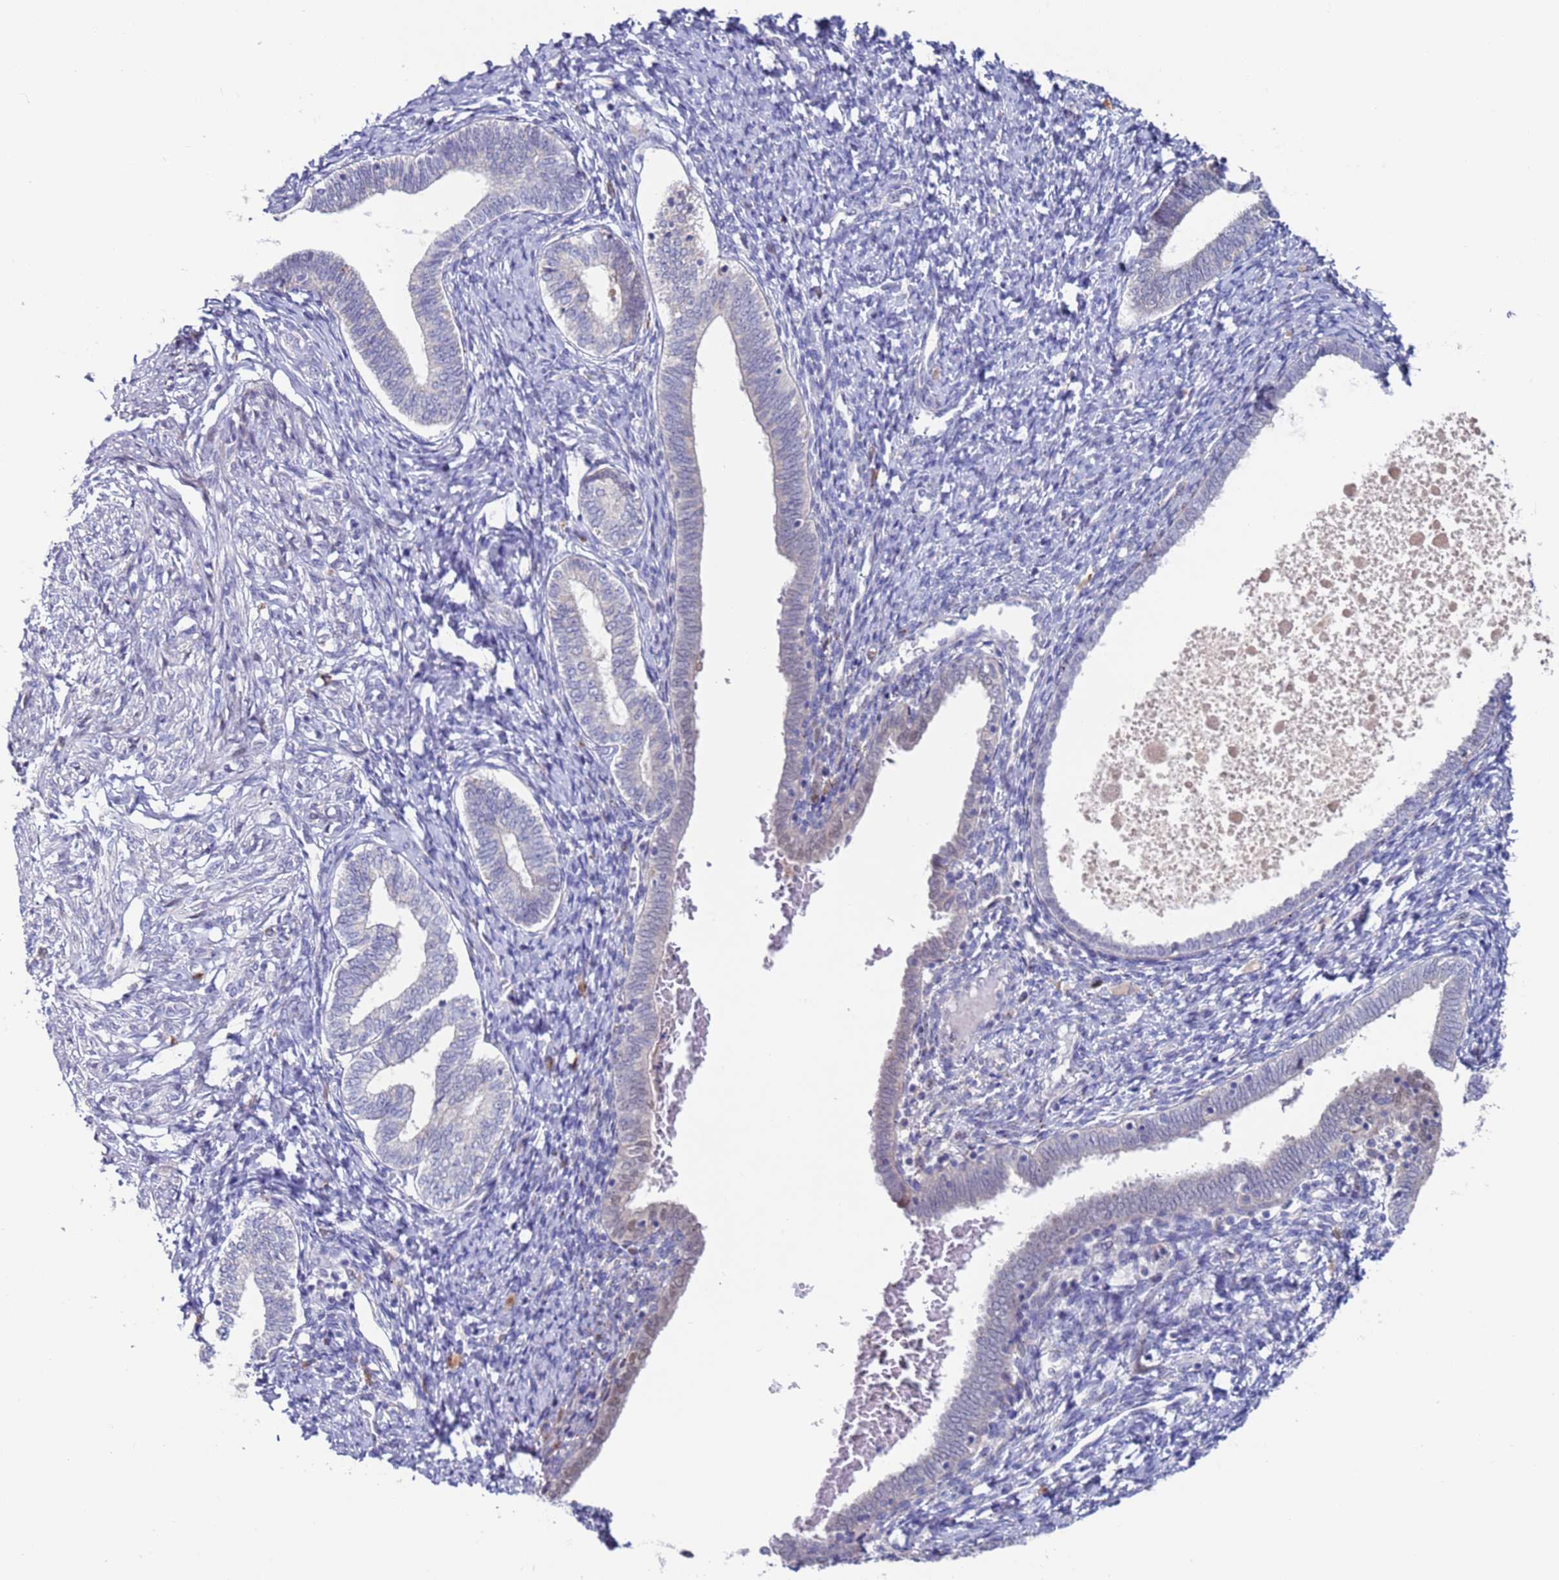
{"staining": {"intensity": "negative", "quantity": "none", "location": "none"}, "tissue": "endometrium", "cell_type": "Cells in endometrial stroma", "image_type": "normal", "snomed": [{"axis": "morphology", "description": "Normal tissue, NOS"}, {"axis": "topography", "description": "Endometrium"}], "caption": "DAB (3,3'-diaminobenzidine) immunohistochemical staining of normal human endometrium exhibits no significant staining in cells in endometrial stroma.", "gene": "FBXO27", "patient": {"sex": "female", "age": 72}}